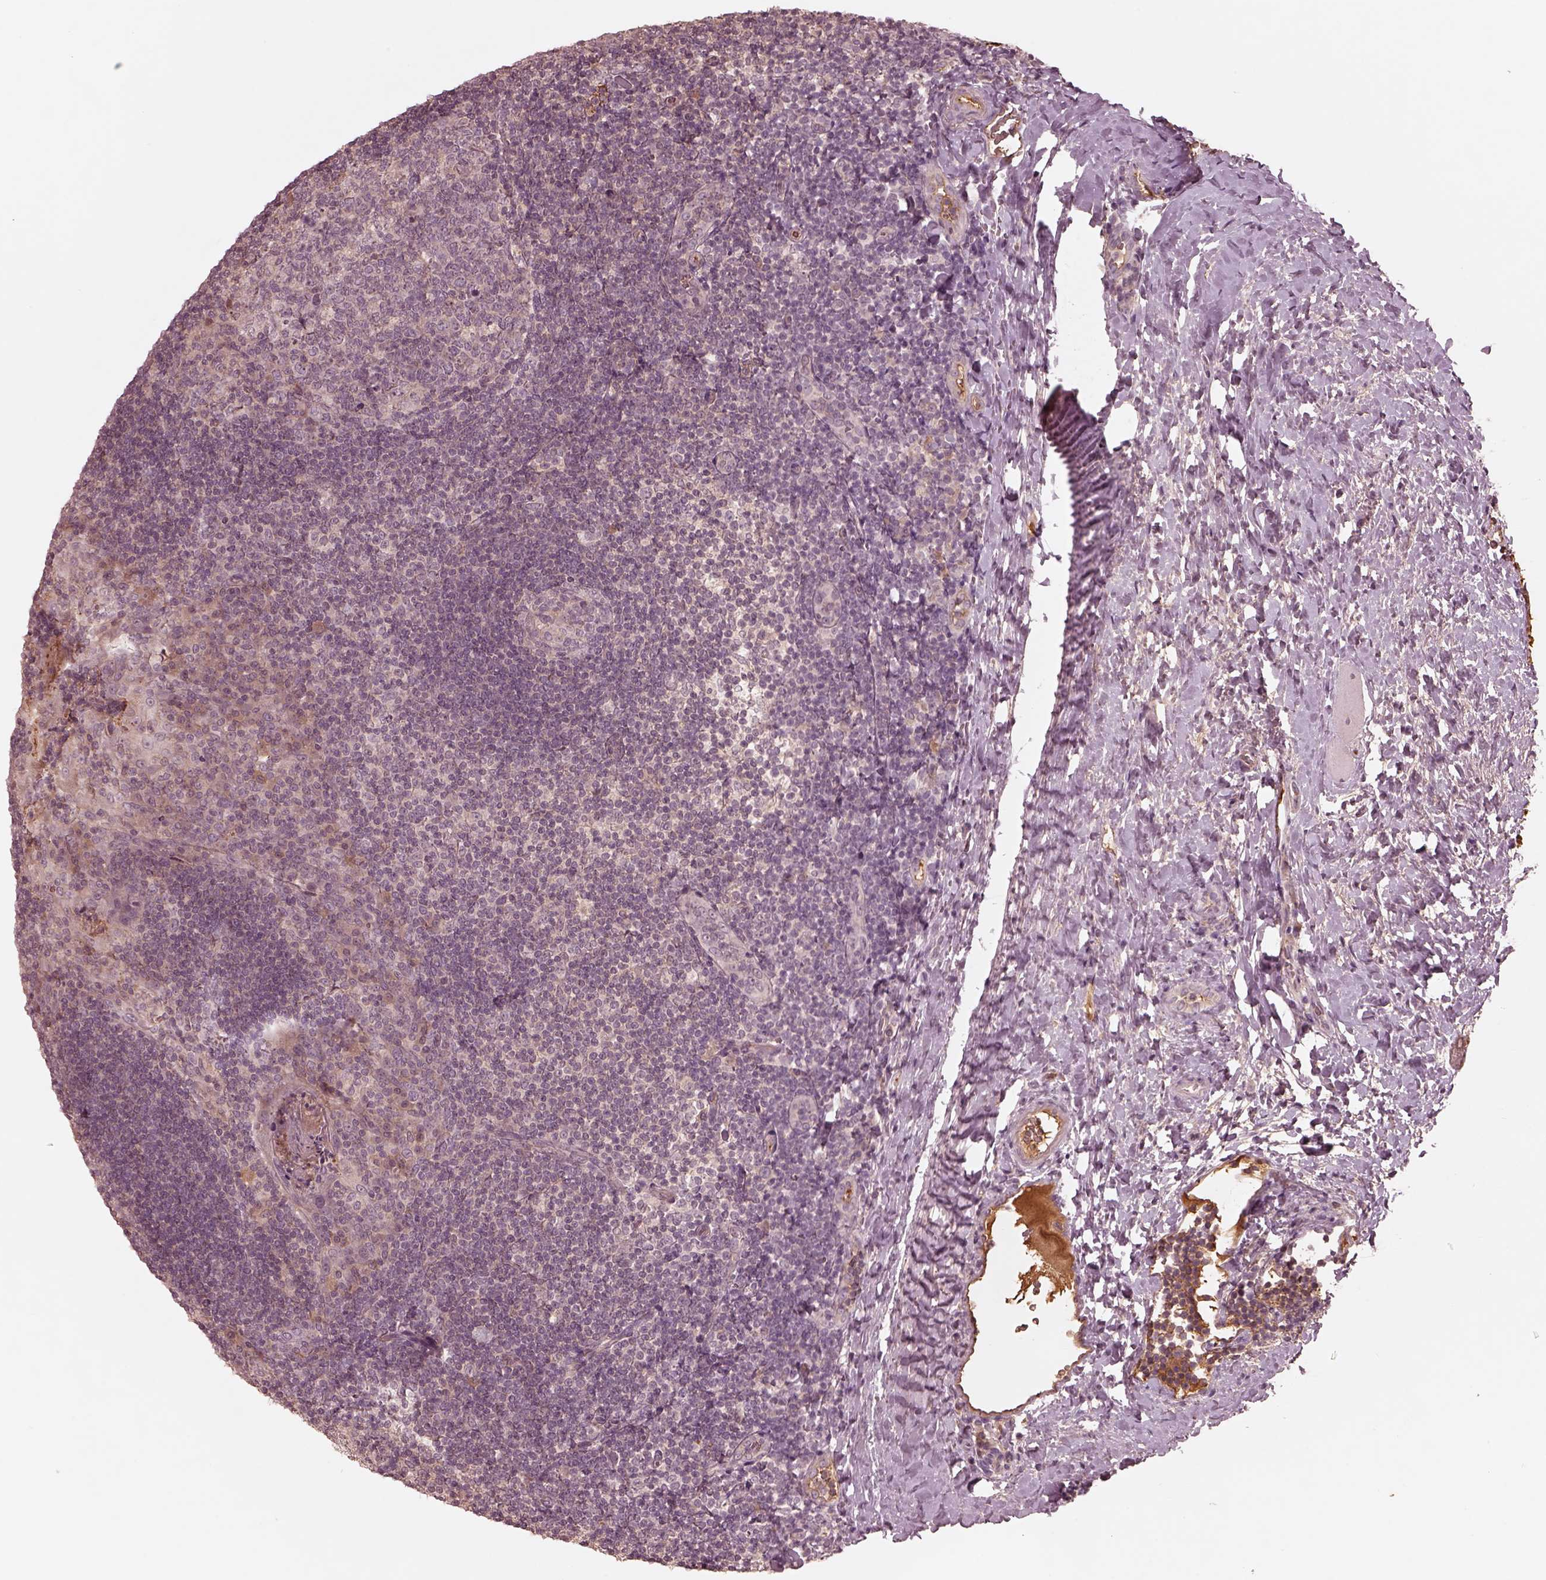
{"staining": {"intensity": "negative", "quantity": "none", "location": "none"}, "tissue": "tonsil", "cell_type": "Germinal center cells", "image_type": "normal", "snomed": [{"axis": "morphology", "description": "Normal tissue, NOS"}, {"axis": "topography", "description": "Tonsil"}], "caption": "High magnification brightfield microscopy of unremarkable tonsil stained with DAB (brown) and counterstained with hematoxylin (blue): germinal center cells show no significant expression.", "gene": "TF", "patient": {"sex": "male", "age": 17}}